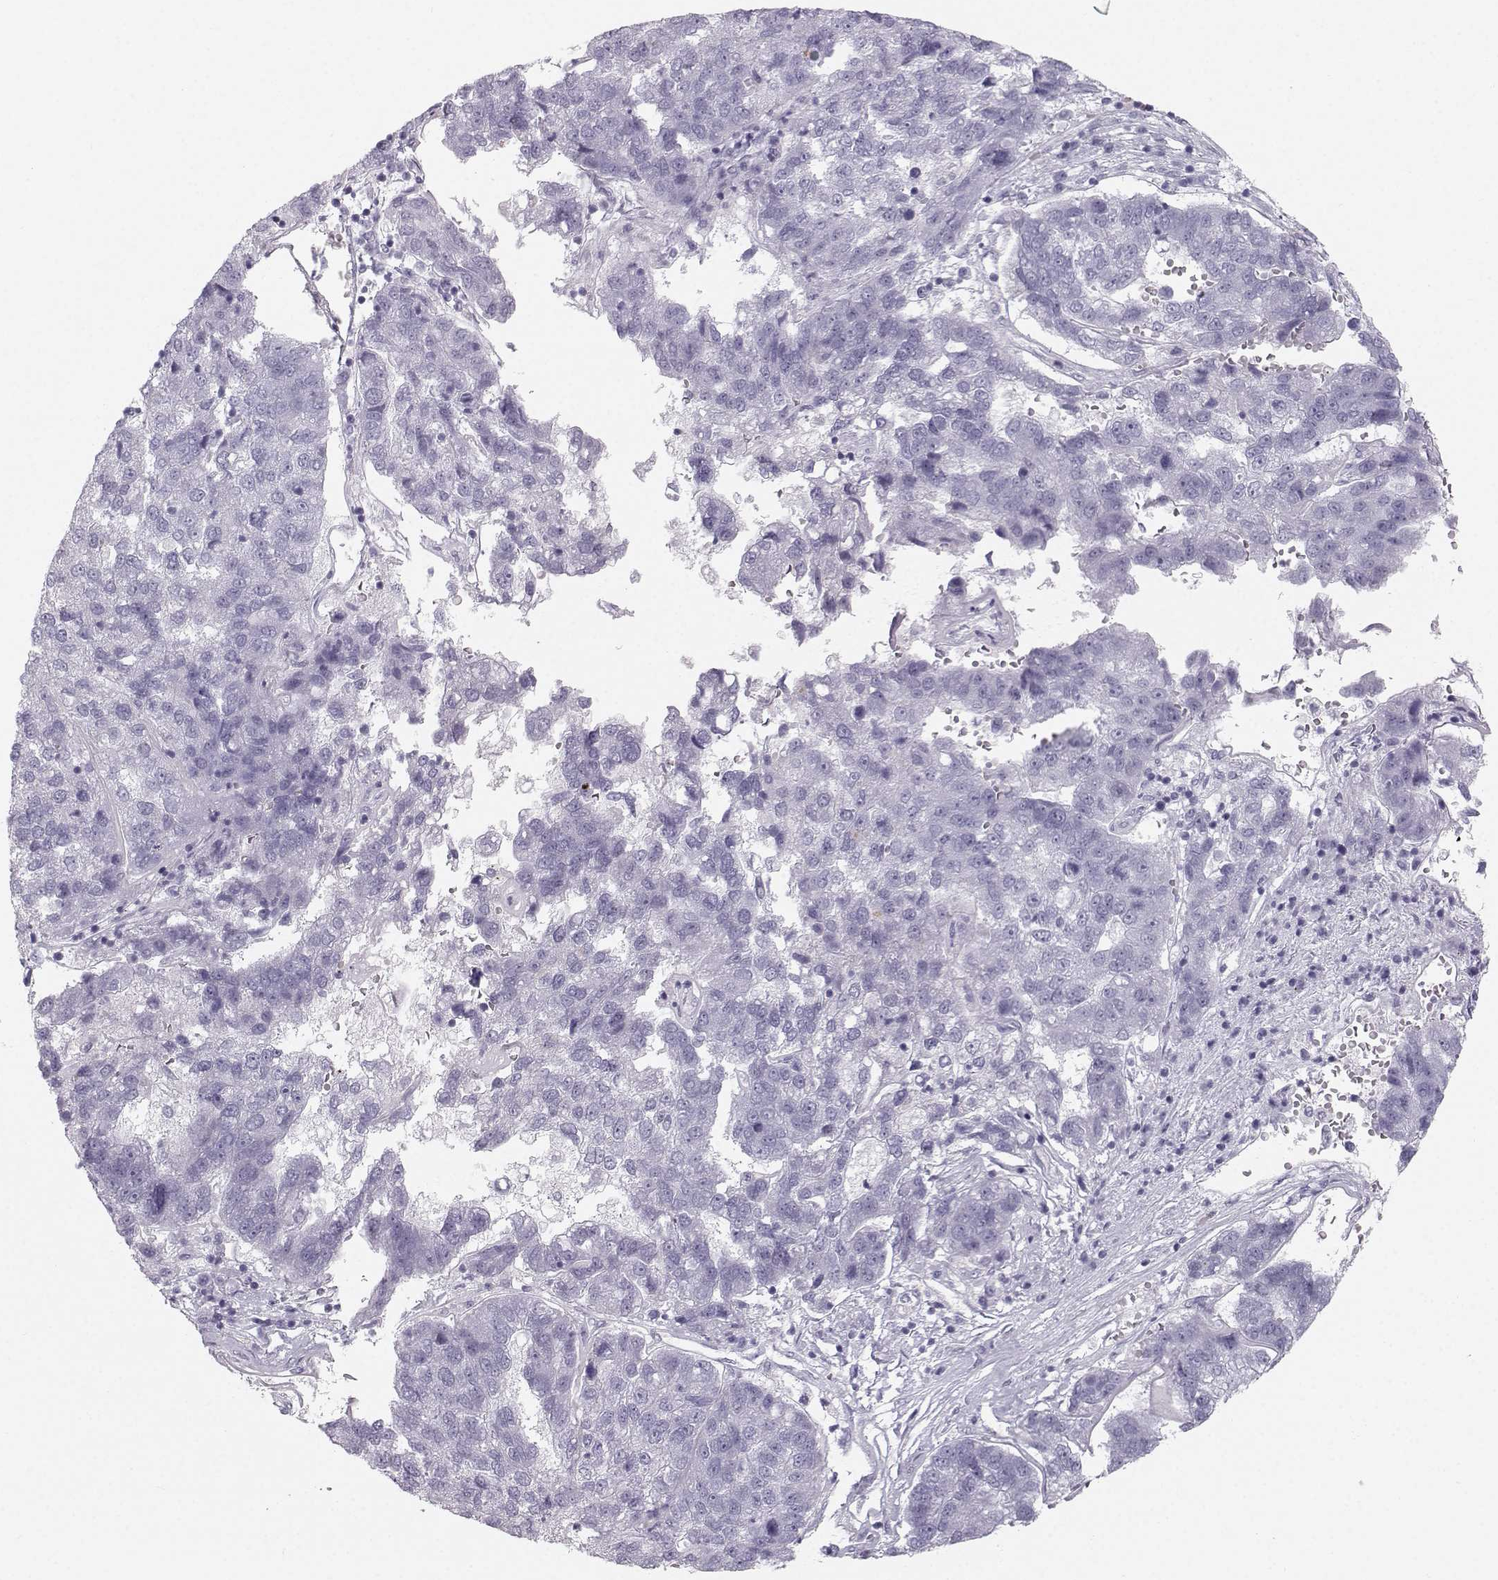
{"staining": {"intensity": "negative", "quantity": "none", "location": "none"}, "tissue": "pancreatic cancer", "cell_type": "Tumor cells", "image_type": "cancer", "snomed": [{"axis": "morphology", "description": "Adenocarcinoma, NOS"}, {"axis": "topography", "description": "Pancreas"}], "caption": "This is an immunohistochemistry histopathology image of human pancreatic adenocarcinoma. There is no expression in tumor cells.", "gene": "CASR", "patient": {"sex": "female", "age": 61}}